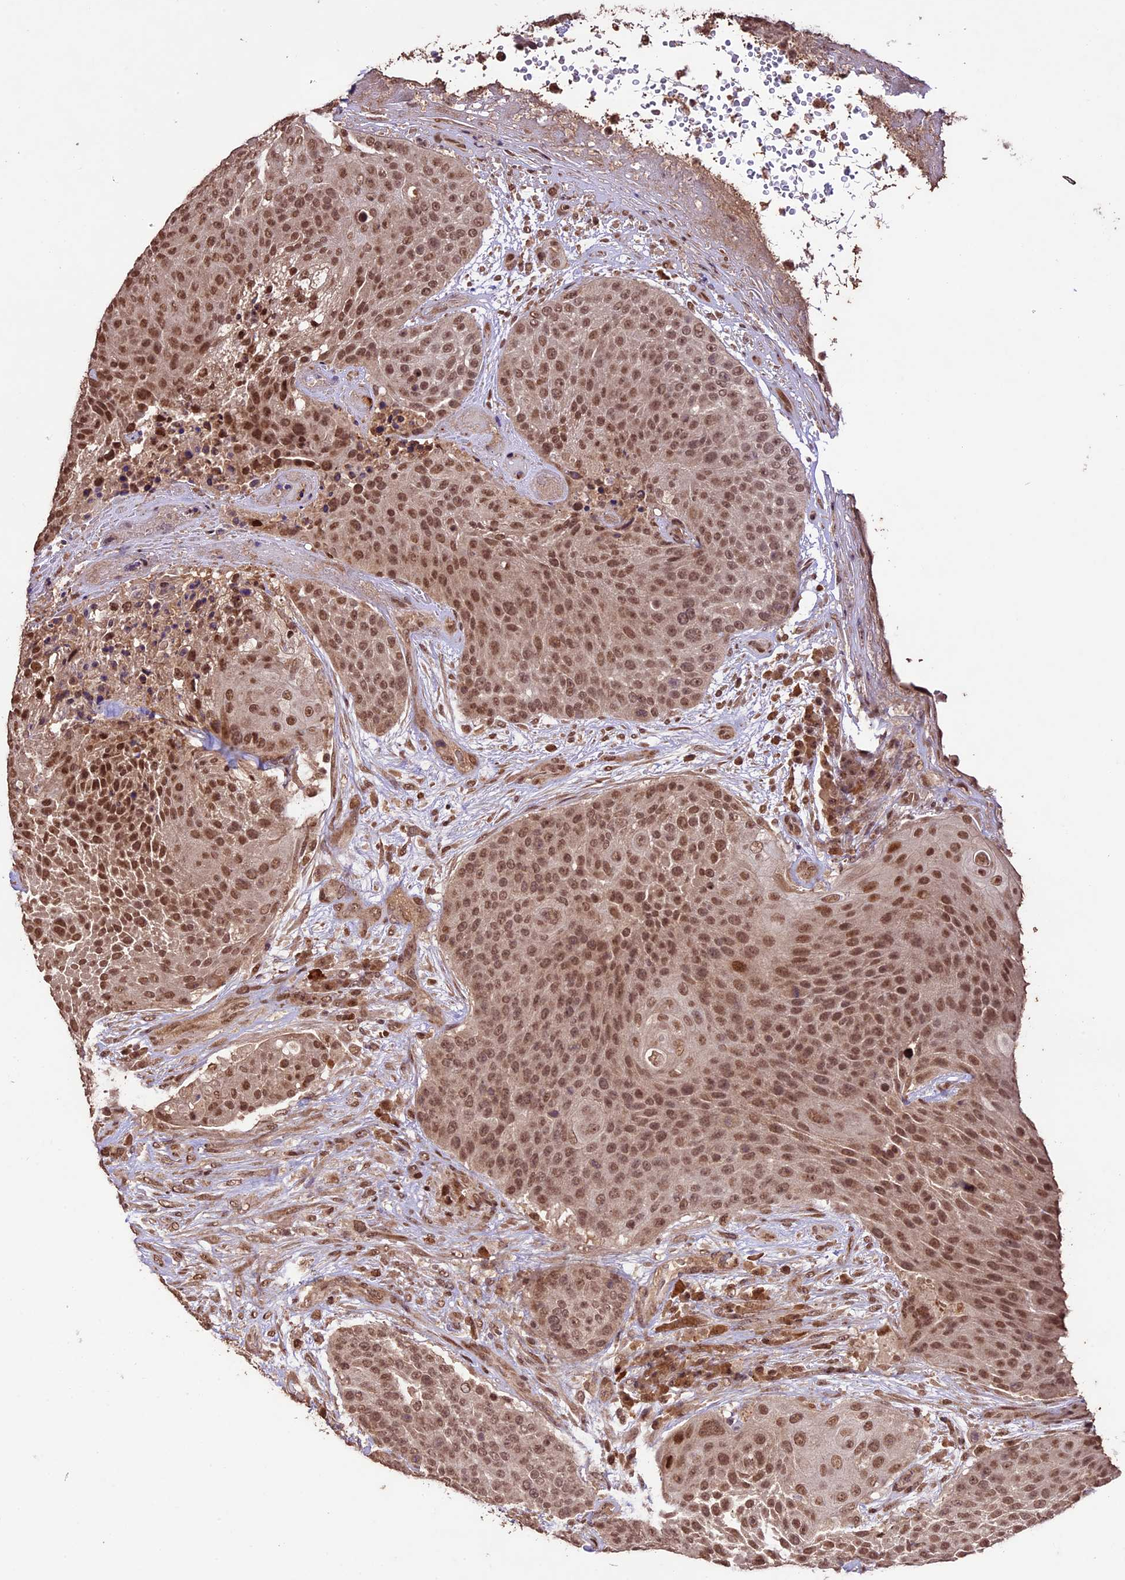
{"staining": {"intensity": "moderate", "quantity": ">75%", "location": "nuclear"}, "tissue": "urothelial cancer", "cell_type": "Tumor cells", "image_type": "cancer", "snomed": [{"axis": "morphology", "description": "Urothelial carcinoma, High grade"}, {"axis": "topography", "description": "Urinary bladder"}], "caption": "A photomicrograph showing moderate nuclear expression in about >75% of tumor cells in urothelial cancer, as visualized by brown immunohistochemical staining.", "gene": "CDKN2AIP", "patient": {"sex": "female", "age": 63}}